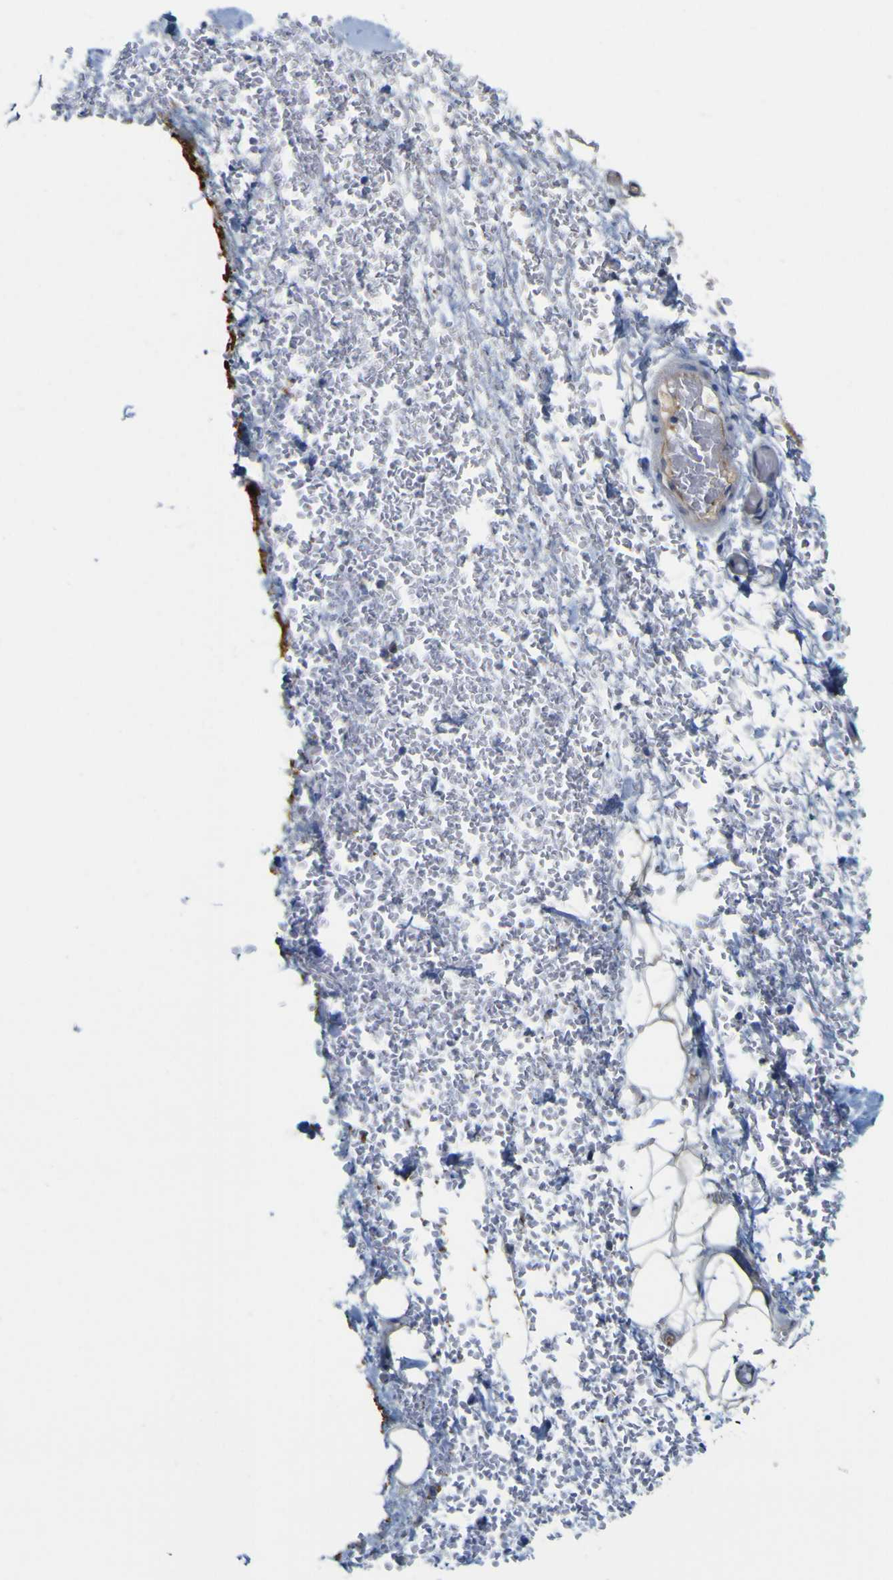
{"staining": {"intensity": "moderate", "quantity": ">75%", "location": "cytoplasmic/membranous"}, "tissue": "adipose tissue", "cell_type": "Adipocytes", "image_type": "normal", "snomed": [{"axis": "morphology", "description": "Normal tissue, NOS"}, {"axis": "morphology", "description": "Adenocarcinoma, NOS"}, {"axis": "topography", "description": "Esophagus"}], "caption": "Immunohistochemical staining of unremarkable human adipose tissue reveals medium levels of moderate cytoplasmic/membranous expression in about >75% of adipocytes.", "gene": "MYEOV", "patient": {"sex": "male", "age": 62}}